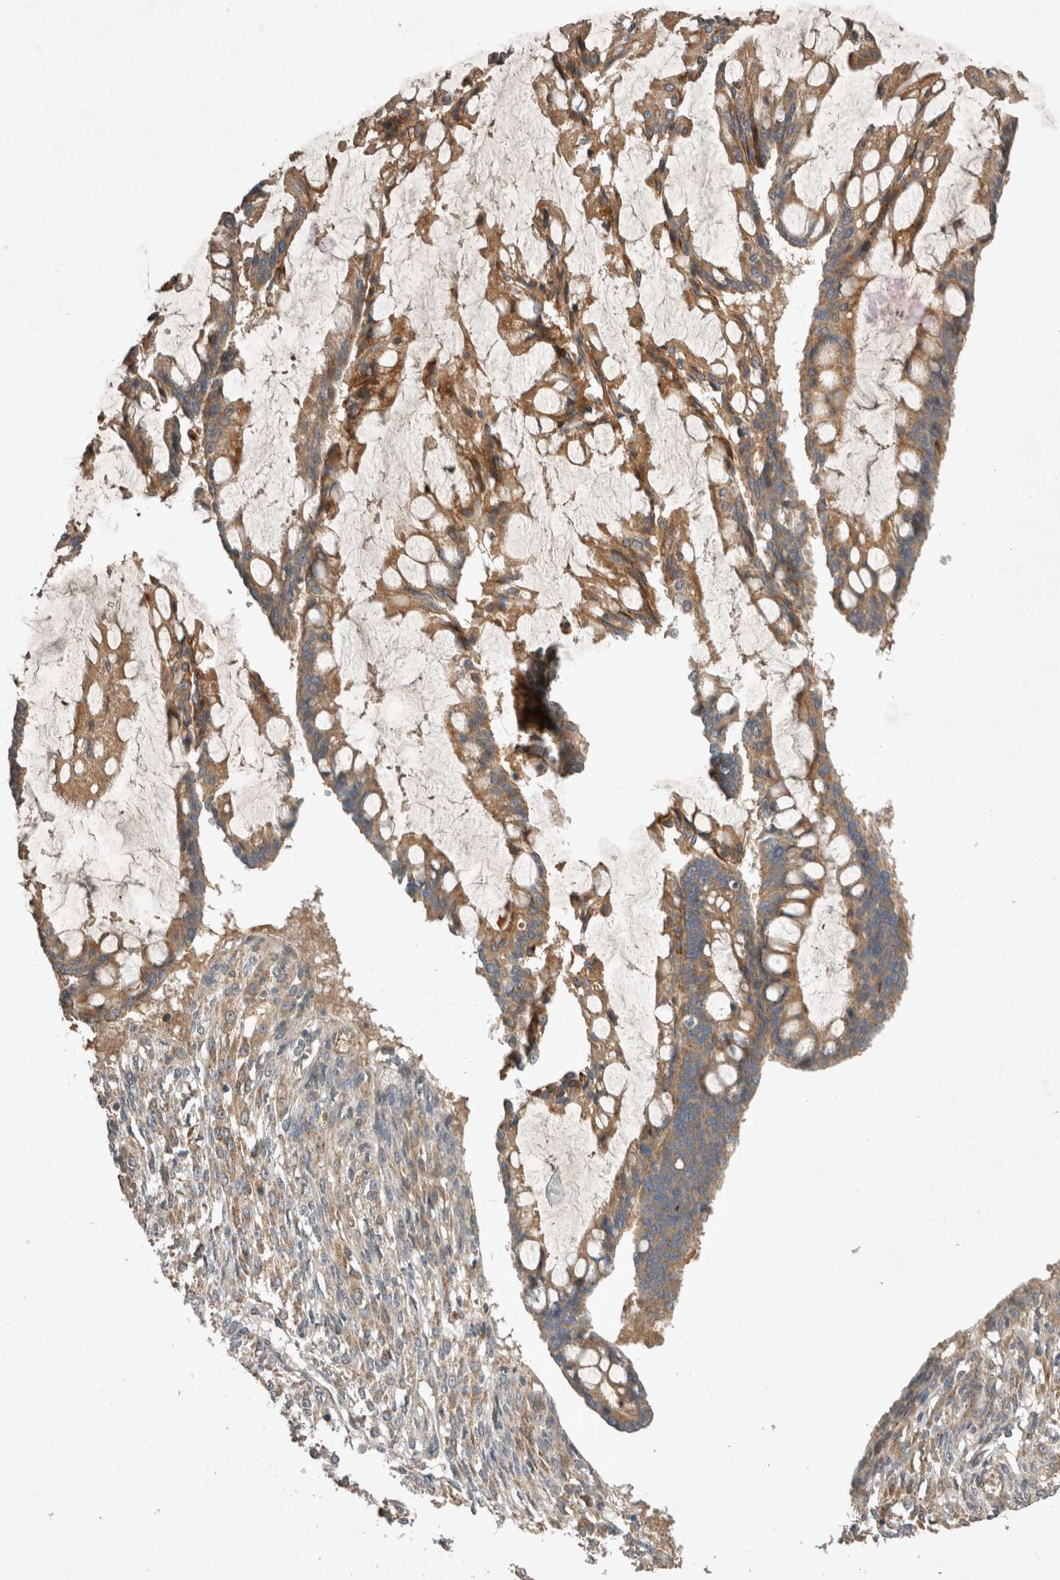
{"staining": {"intensity": "moderate", "quantity": ">75%", "location": "cytoplasmic/membranous"}, "tissue": "ovarian cancer", "cell_type": "Tumor cells", "image_type": "cancer", "snomed": [{"axis": "morphology", "description": "Cystadenocarcinoma, mucinous, NOS"}, {"axis": "topography", "description": "Ovary"}], "caption": "Protein staining of mucinous cystadenocarcinoma (ovarian) tissue demonstrates moderate cytoplasmic/membranous positivity in about >75% of tumor cells. Nuclei are stained in blue.", "gene": "ARMC9", "patient": {"sex": "female", "age": 73}}